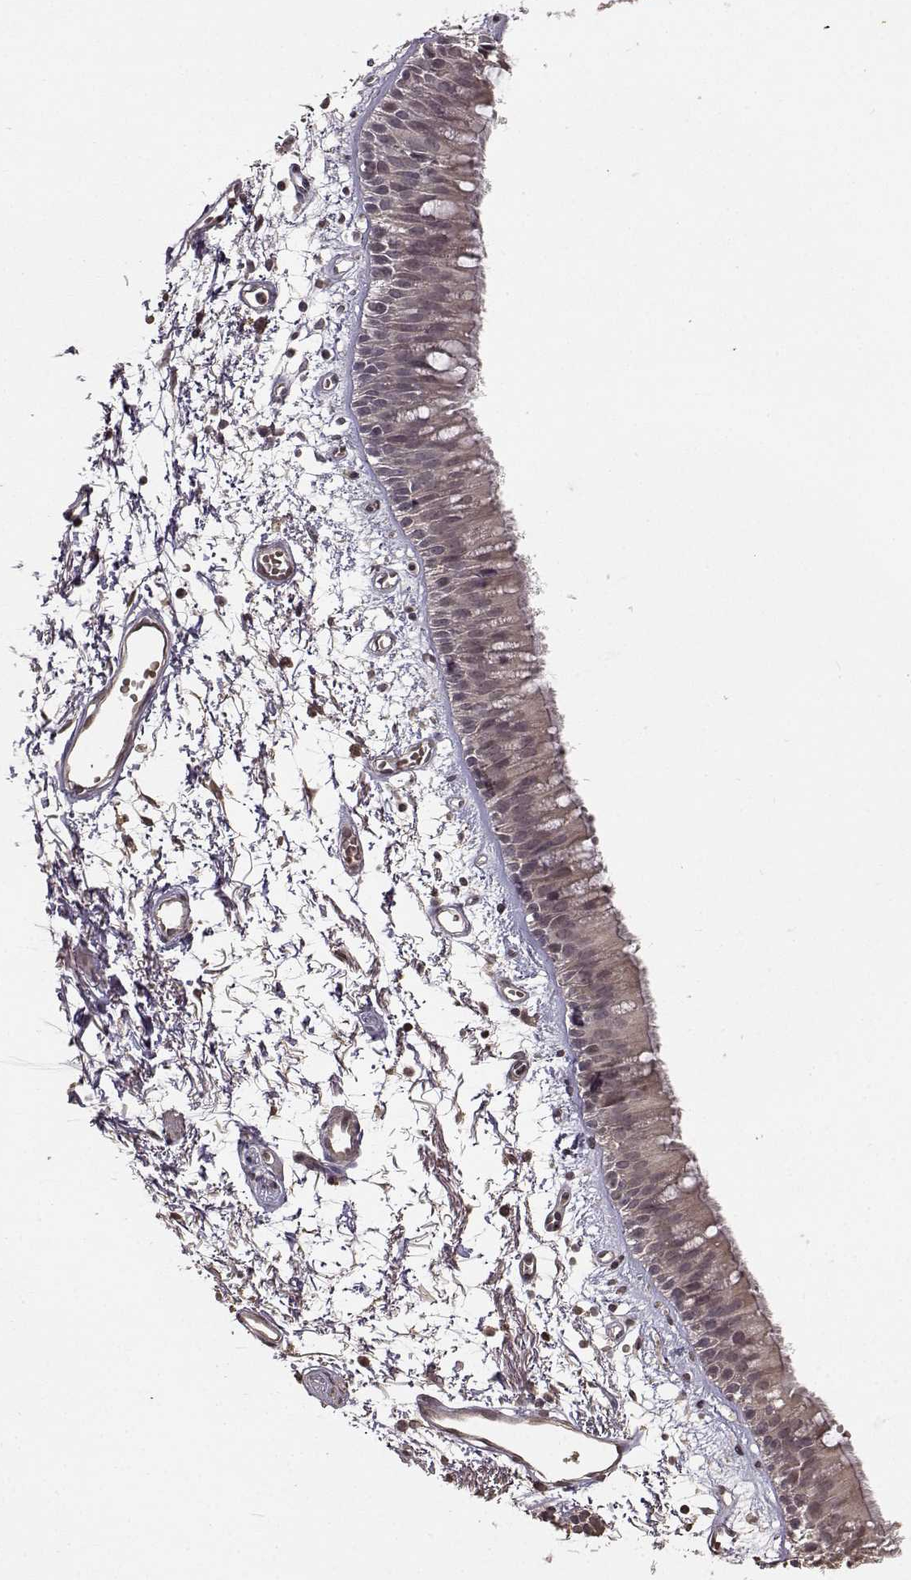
{"staining": {"intensity": "negative", "quantity": "none", "location": "none"}, "tissue": "bronchus", "cell_type": "Respiratory epithelial cells", "image_type": "normal", "snomed": [{"axis": "morphology", "description": "Normal tissue, NOS"}, {"axis": "morphology", "description": "Squamous cell carcinoma, NOS"}, {"axis": "topography", "description": "Cartilage tissue"}, {"axis": "topography", "description": "Bronchus"}, {"axis": "topography", "description": "Lung"}], "caption": "Immunohistochemistry (IHC) histopathology image of benign human bronchus stained for a protein (brown), which demonstrates no expression in respiratory epithelial cells.", "gene": "NTRK2", "patient": {"sex": "male", "age": 66}}